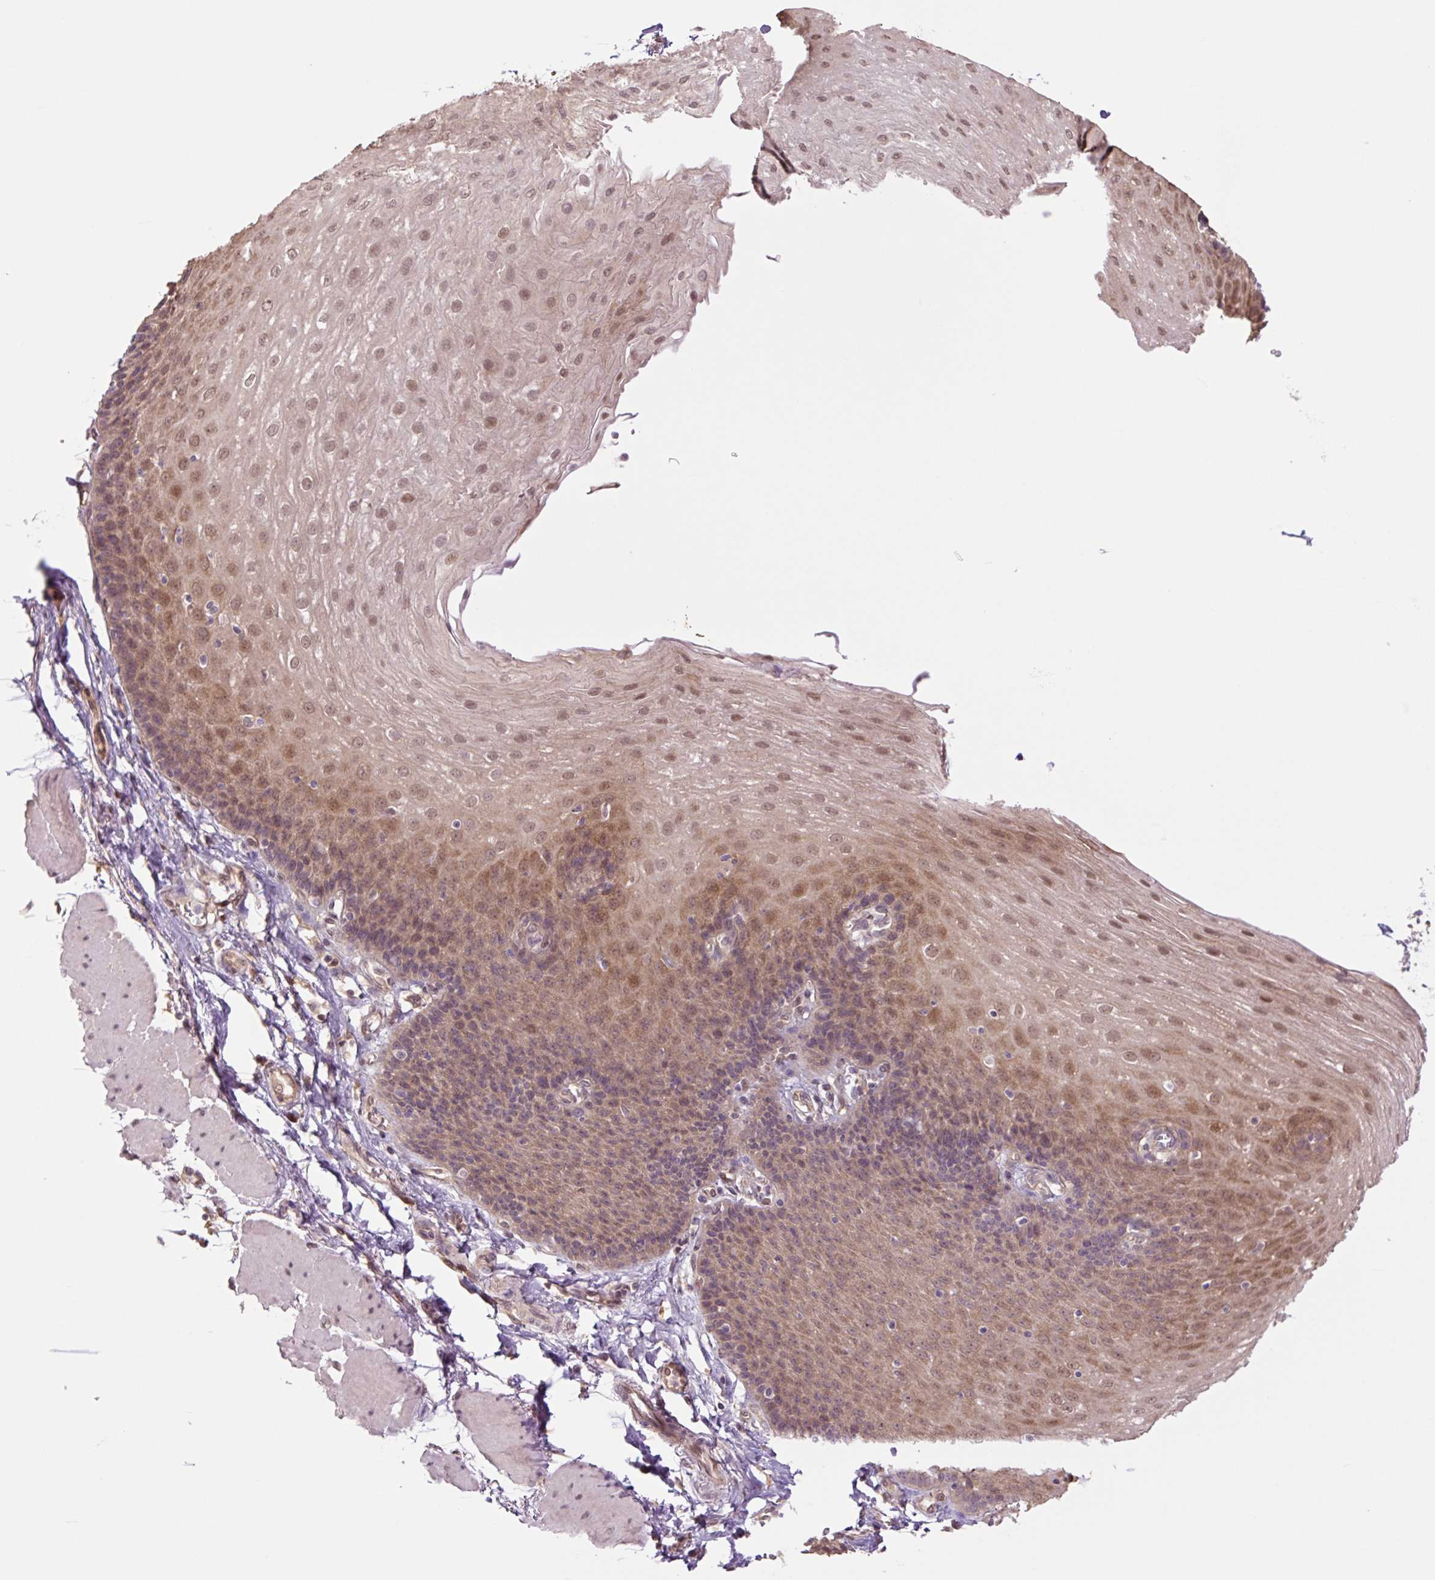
{"staining": {"intensity": "moderate", "quantity": ">75%", "location": "cytoplasmic/membranous,nuclear"}, "tissue": "esophagus", "cell_type": "Squamous epithelial cells", "image_type": "normal", "snomed": [{"axis": "morphology", "description": "Normal tissue, NOS"}, {"axis": "topography", "description": "Esophagus"}], "caption": "DAB immunohistochemical staining of unremarkable esophagus reveals moderate cytoplasmic/membranous,nuclear protein staining in approximately >75% of squamous epithelial cells. (IHC, brightfield microscopy, high magnification).", "gene": "TPT1", "patient": {"sex": "female", "age": 81}}